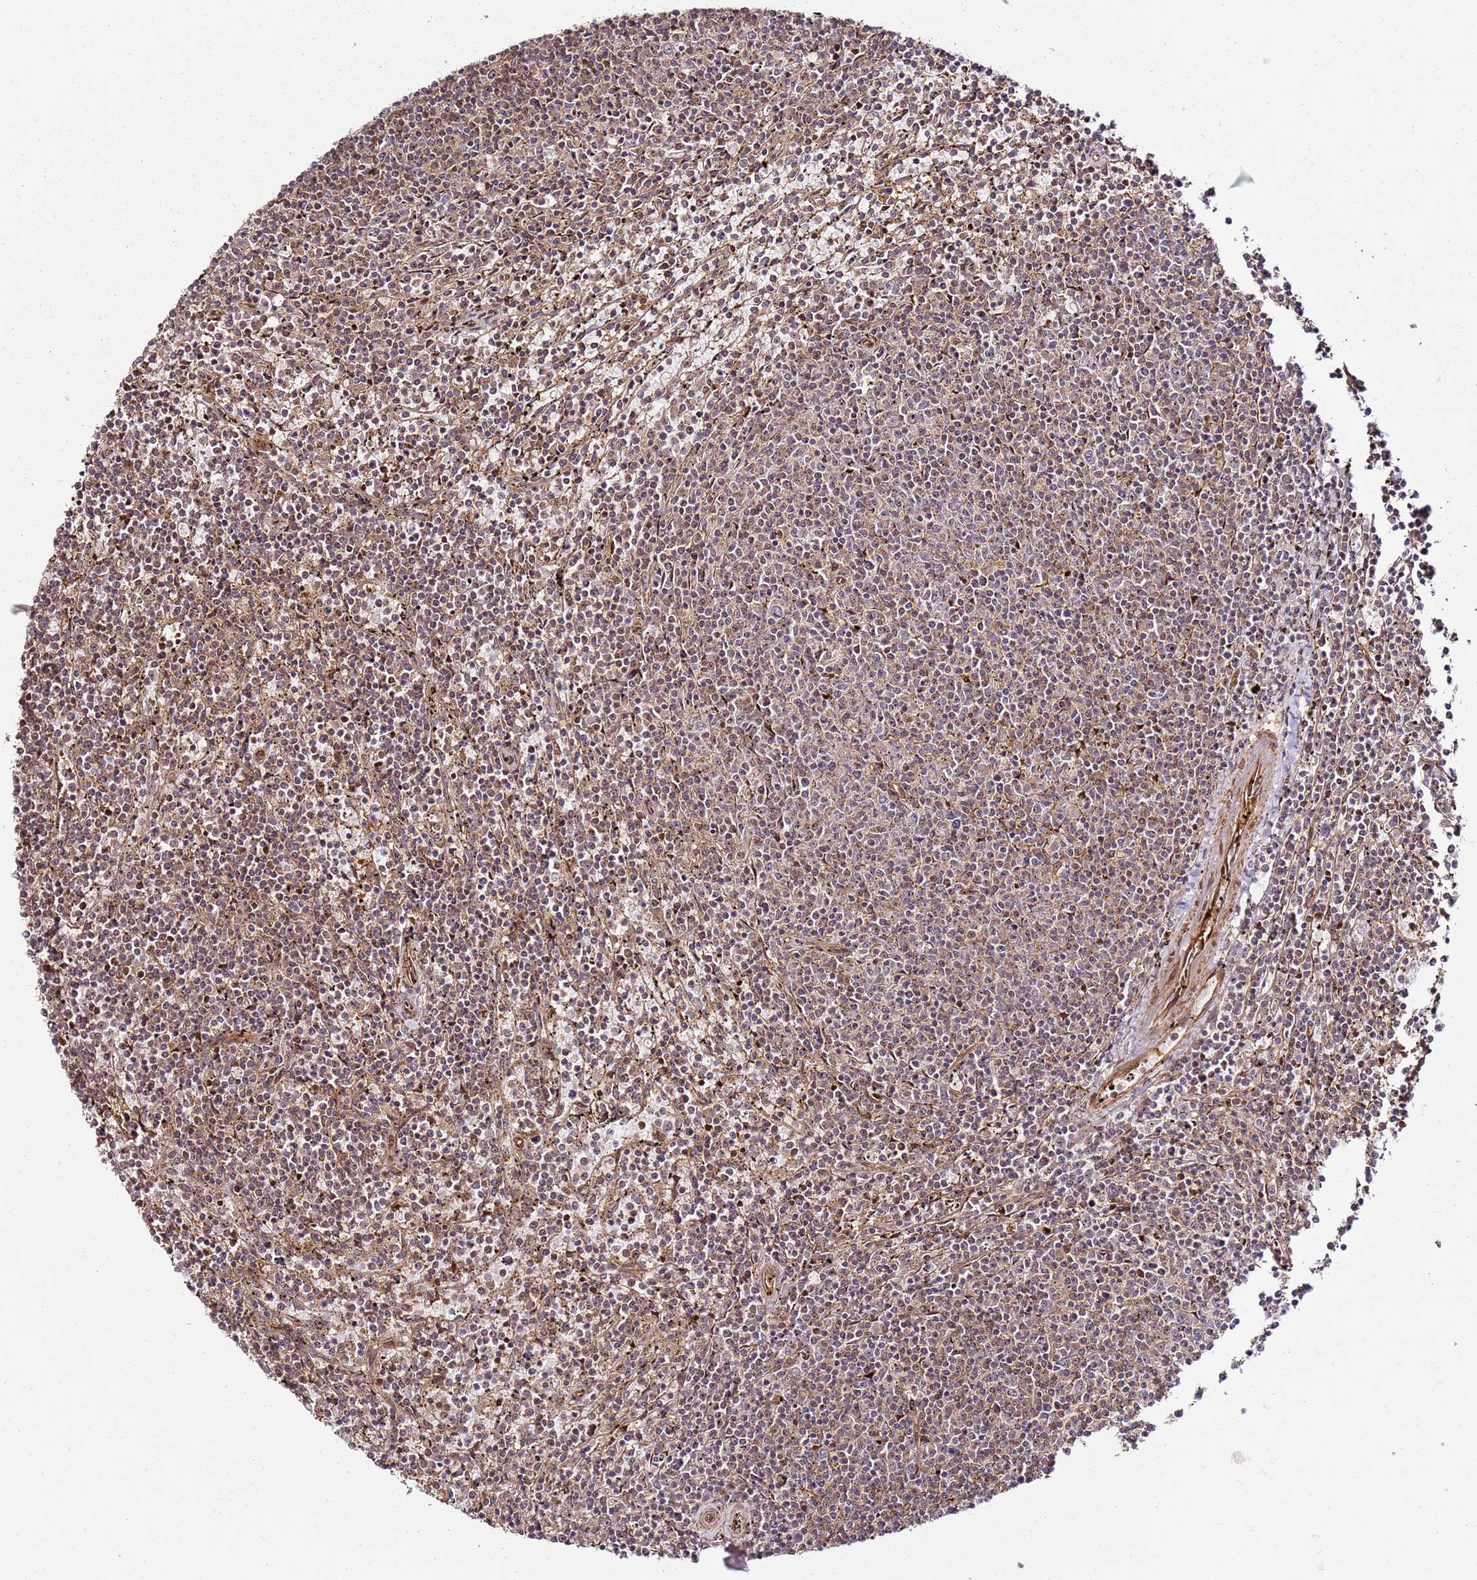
{"staining": {"intensity": "weak", "quantity": ">75%", "location": "cytoplasmic/membranous"}, "tissue": "lymphoma", "cell_type": "Tumor cells", "image_type": "cancer", "snomed": [{"axis": "morphology", "description": "Malignant lymphoma, non-Hodgkin's type, Low grade"}, {"axis": "topography", "description": "Spleen"}], "caption": "Weak cytoplasmic/membranous positivity for a protein is present in about >75% of tumor cells of malignant lymphoma, non-Hodgkin's type (low-grade) using IHC.", "gene": "CCNYL1", "patient": {"sex": "female", "age": 50}}